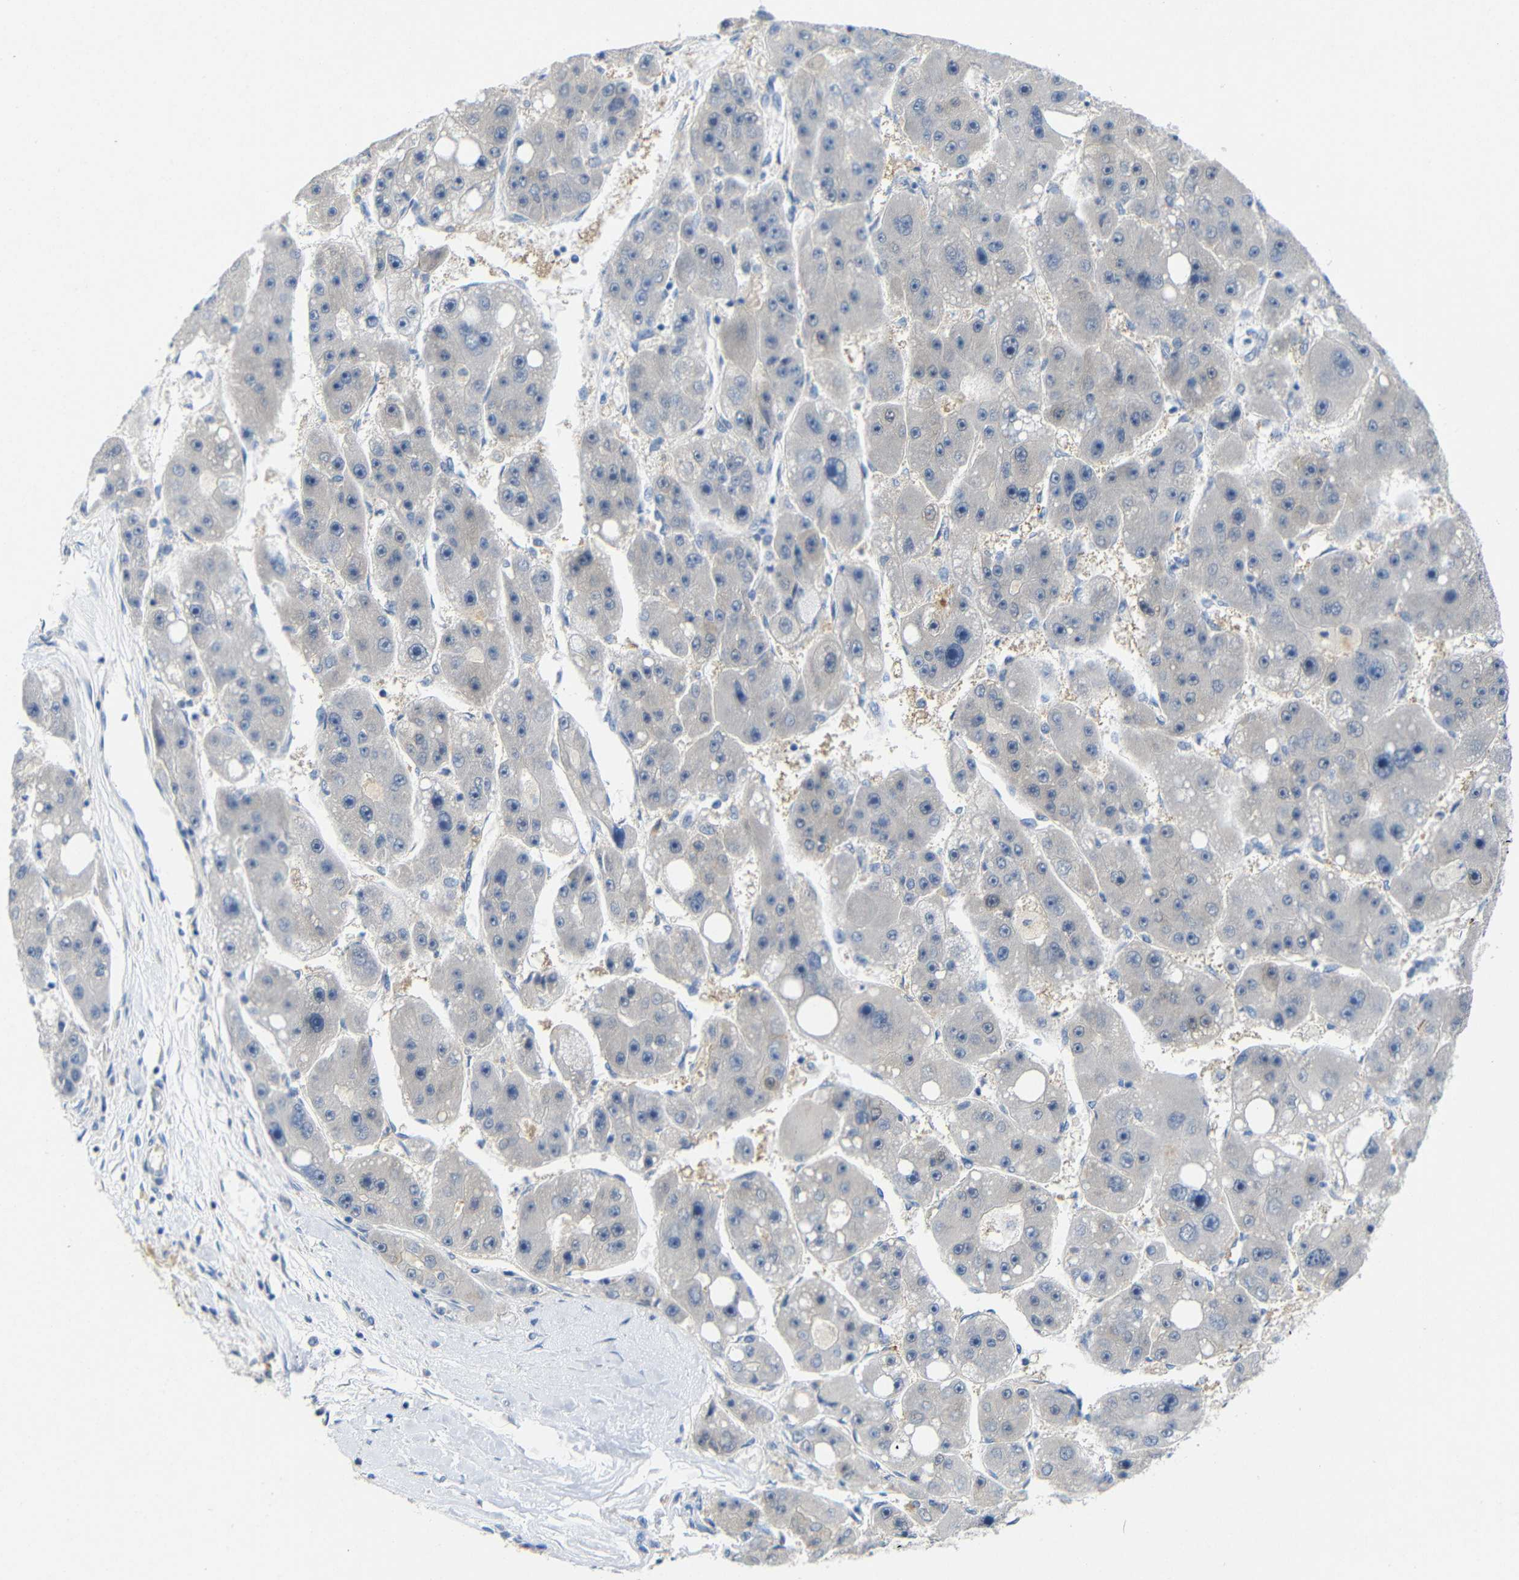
{"staining": {"intensity": "negative", "quantity": "none", "location": "none"}, "tissue": "liver cancer", "cell_type": "Tumor cells", "image_type": "cancer", "snomed": [{"axis": "morphology", "description": "Carcinoma, Hepatocellular, NOS"}, {"axis": "topography", "description": "Liver"}], "caption": "High magnification brightfield microscopy of liver hepatocellular carcinoma stained with DAB (brown) and counterstained with hematoxylin (blue): tumor cells show no significant staining.", "gene": "TBC1D32", "patient": {"sex": "female", "age": 61}}